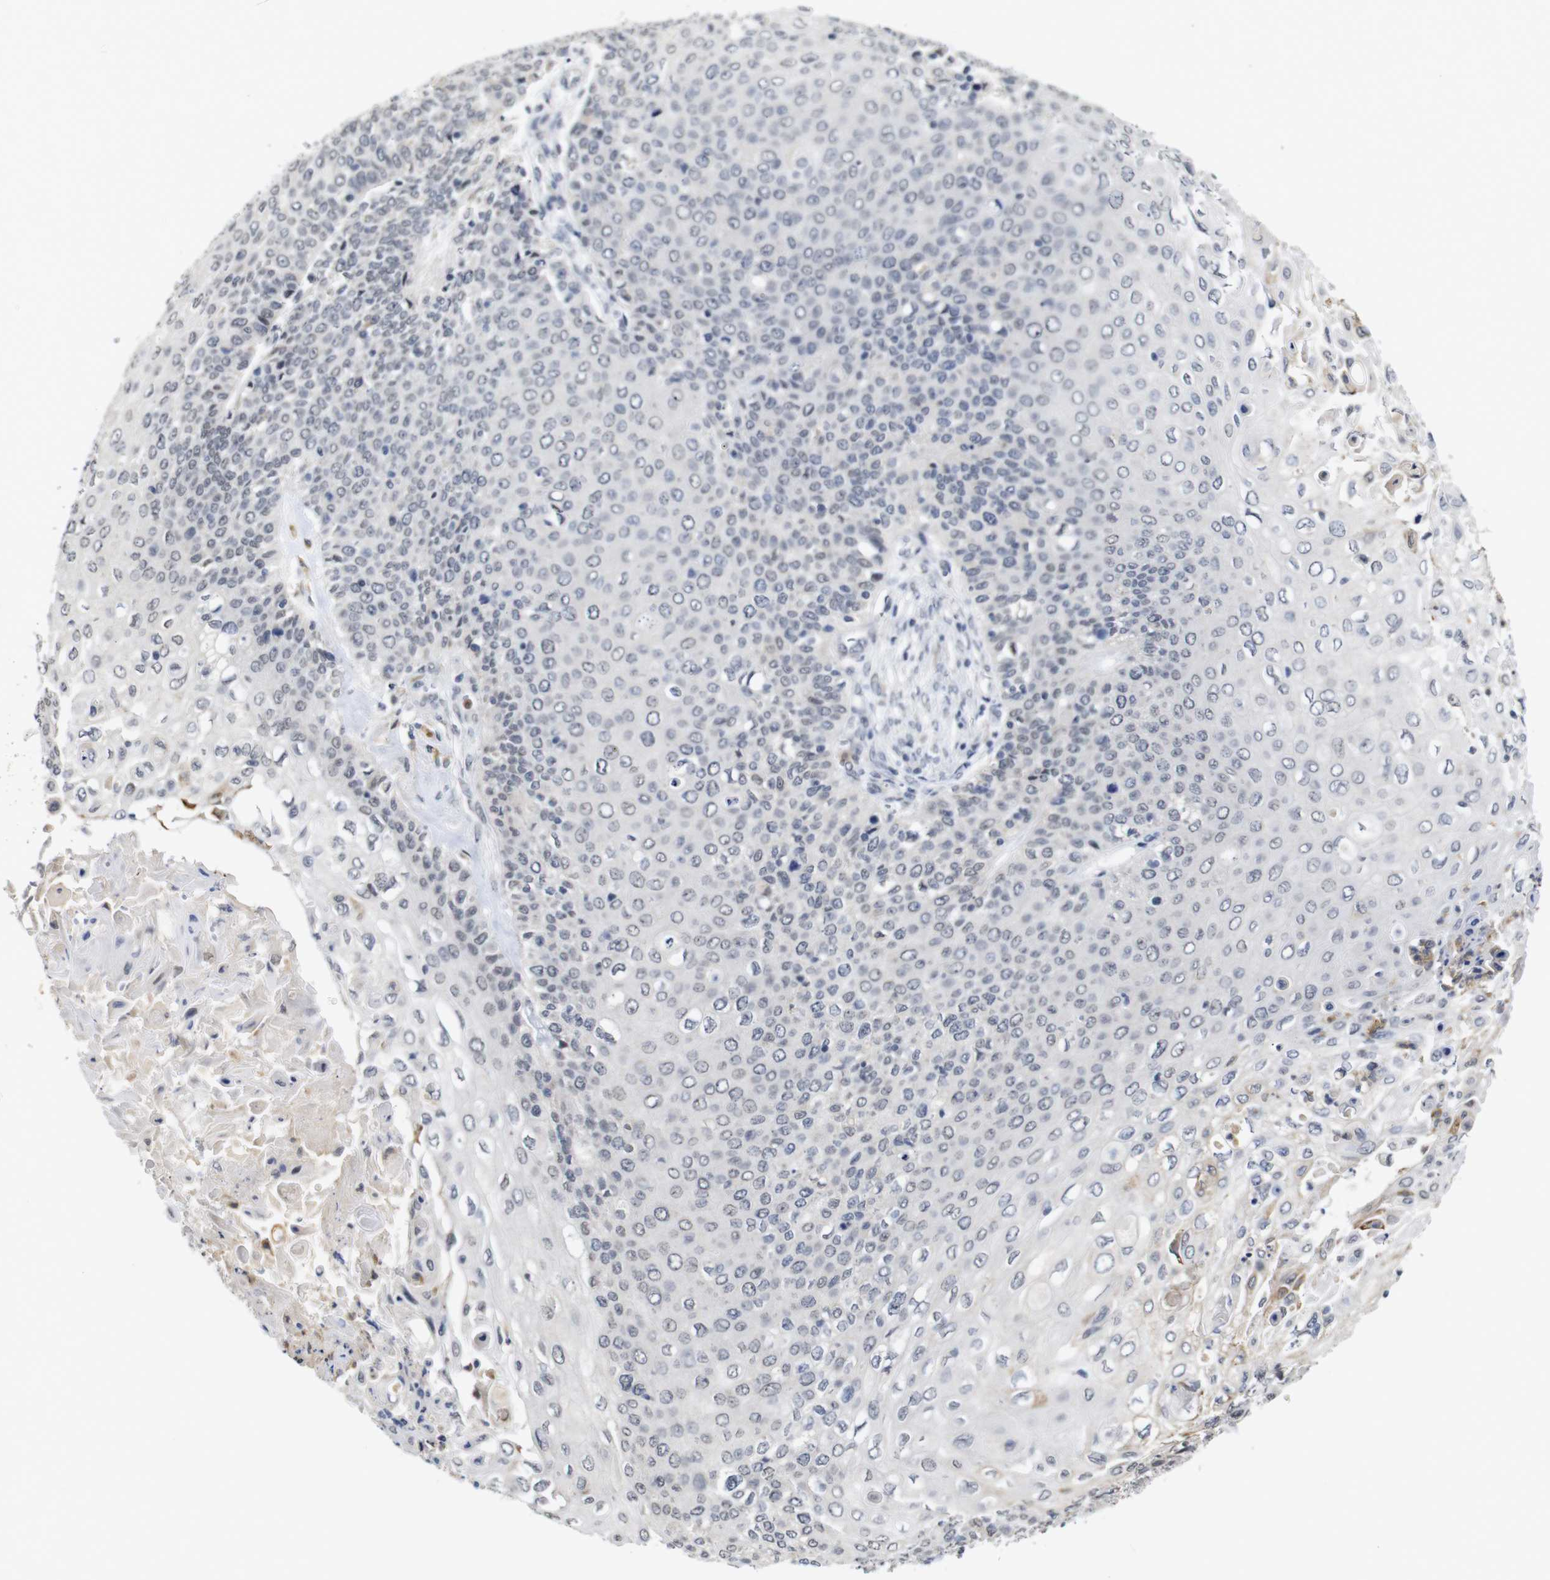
{"staining": {"intensity": "negative", "quantity": "none", "location": "none"}, "tissue": "cervical cancer", "cell_type": "Tumor cells", "image_type": "cancer", "snomed": [{"axis": "morphology", "description": "Squamous cell carcinoma, NOS"}, {"axis": "topography", "description": "Cervix"}], "caption": "This micrograph is of cervical squamous cell carcinoma stained with IHC to label a protein in brown with the nuclei are counter-stained blue. There is no positivity in tumor cells.", "gene": "NTRK3", "patient": {"sex": "female", "age": 39}}